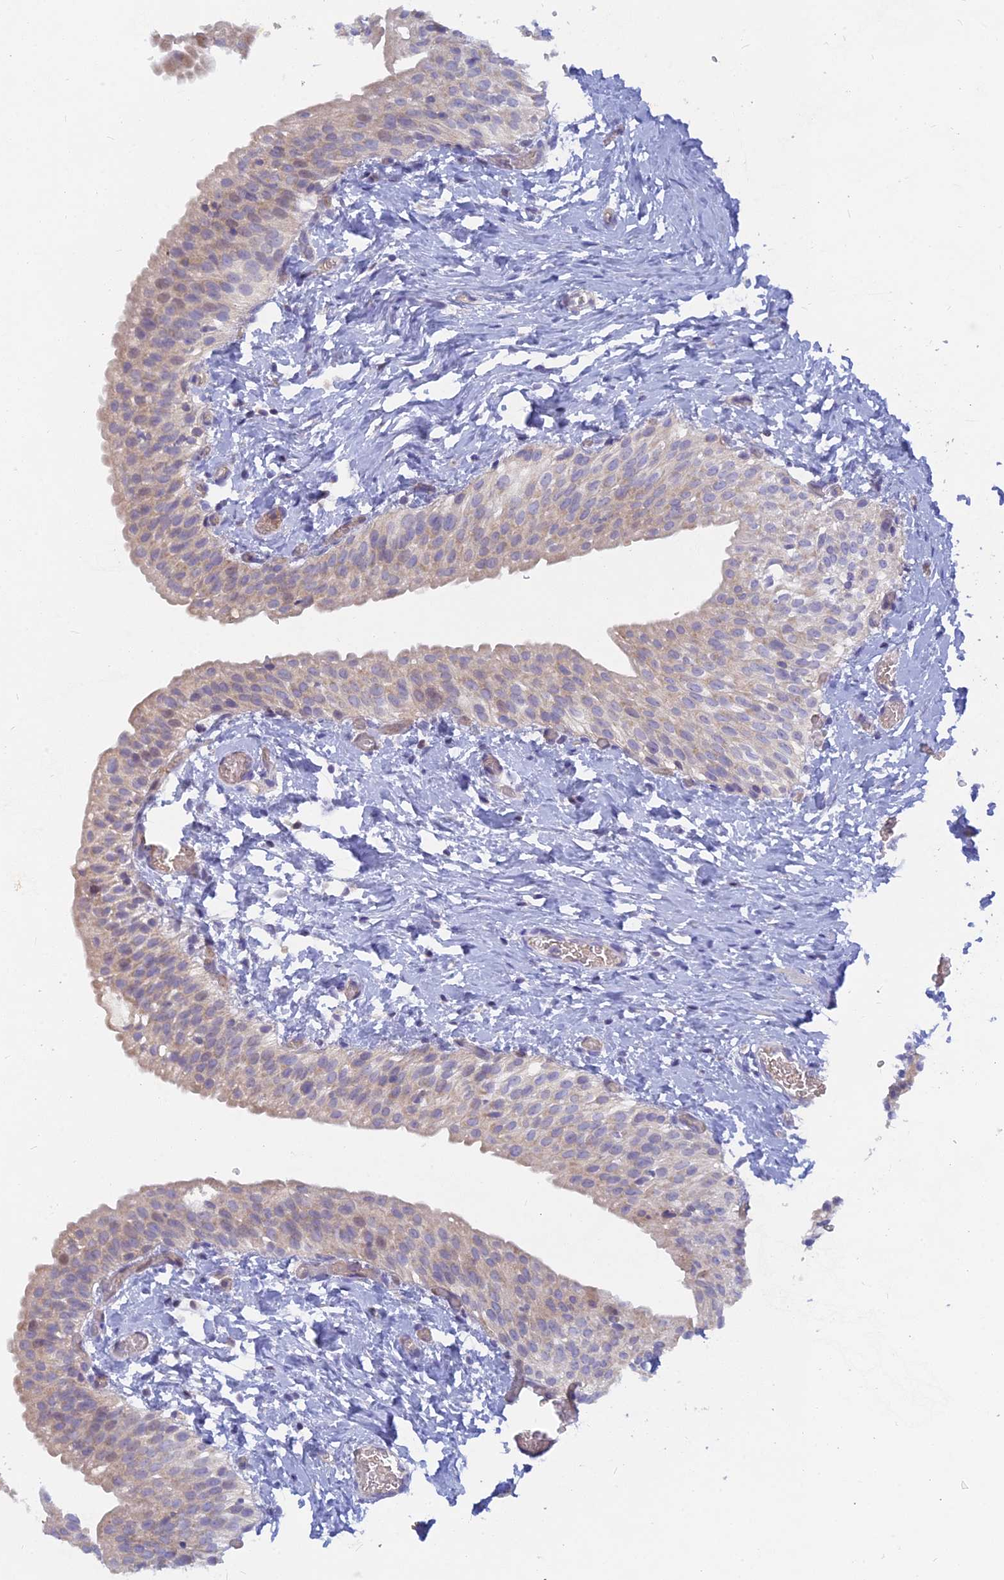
{"staining": {"intensity": "weak", "quantity": "25%-75%", "location": "cytoplasmic/membranous"}, "tissue": "urinary bladder", "cell_type": "Urothelial cells", "image_type": "normal", "snomed": [{"axis": "morphology", "description": "Normal tissue, NOS"}, {"axis": "topography", "description": "Urinary bladder"}], "caption": "A photomicrograph of human urinary bladder stained for a protein displays weak cytoplasmic/membranous brown staining in urothelial cells.", "gene": "CACNA1B", "patient": {"sex": "male", "age": 1}}